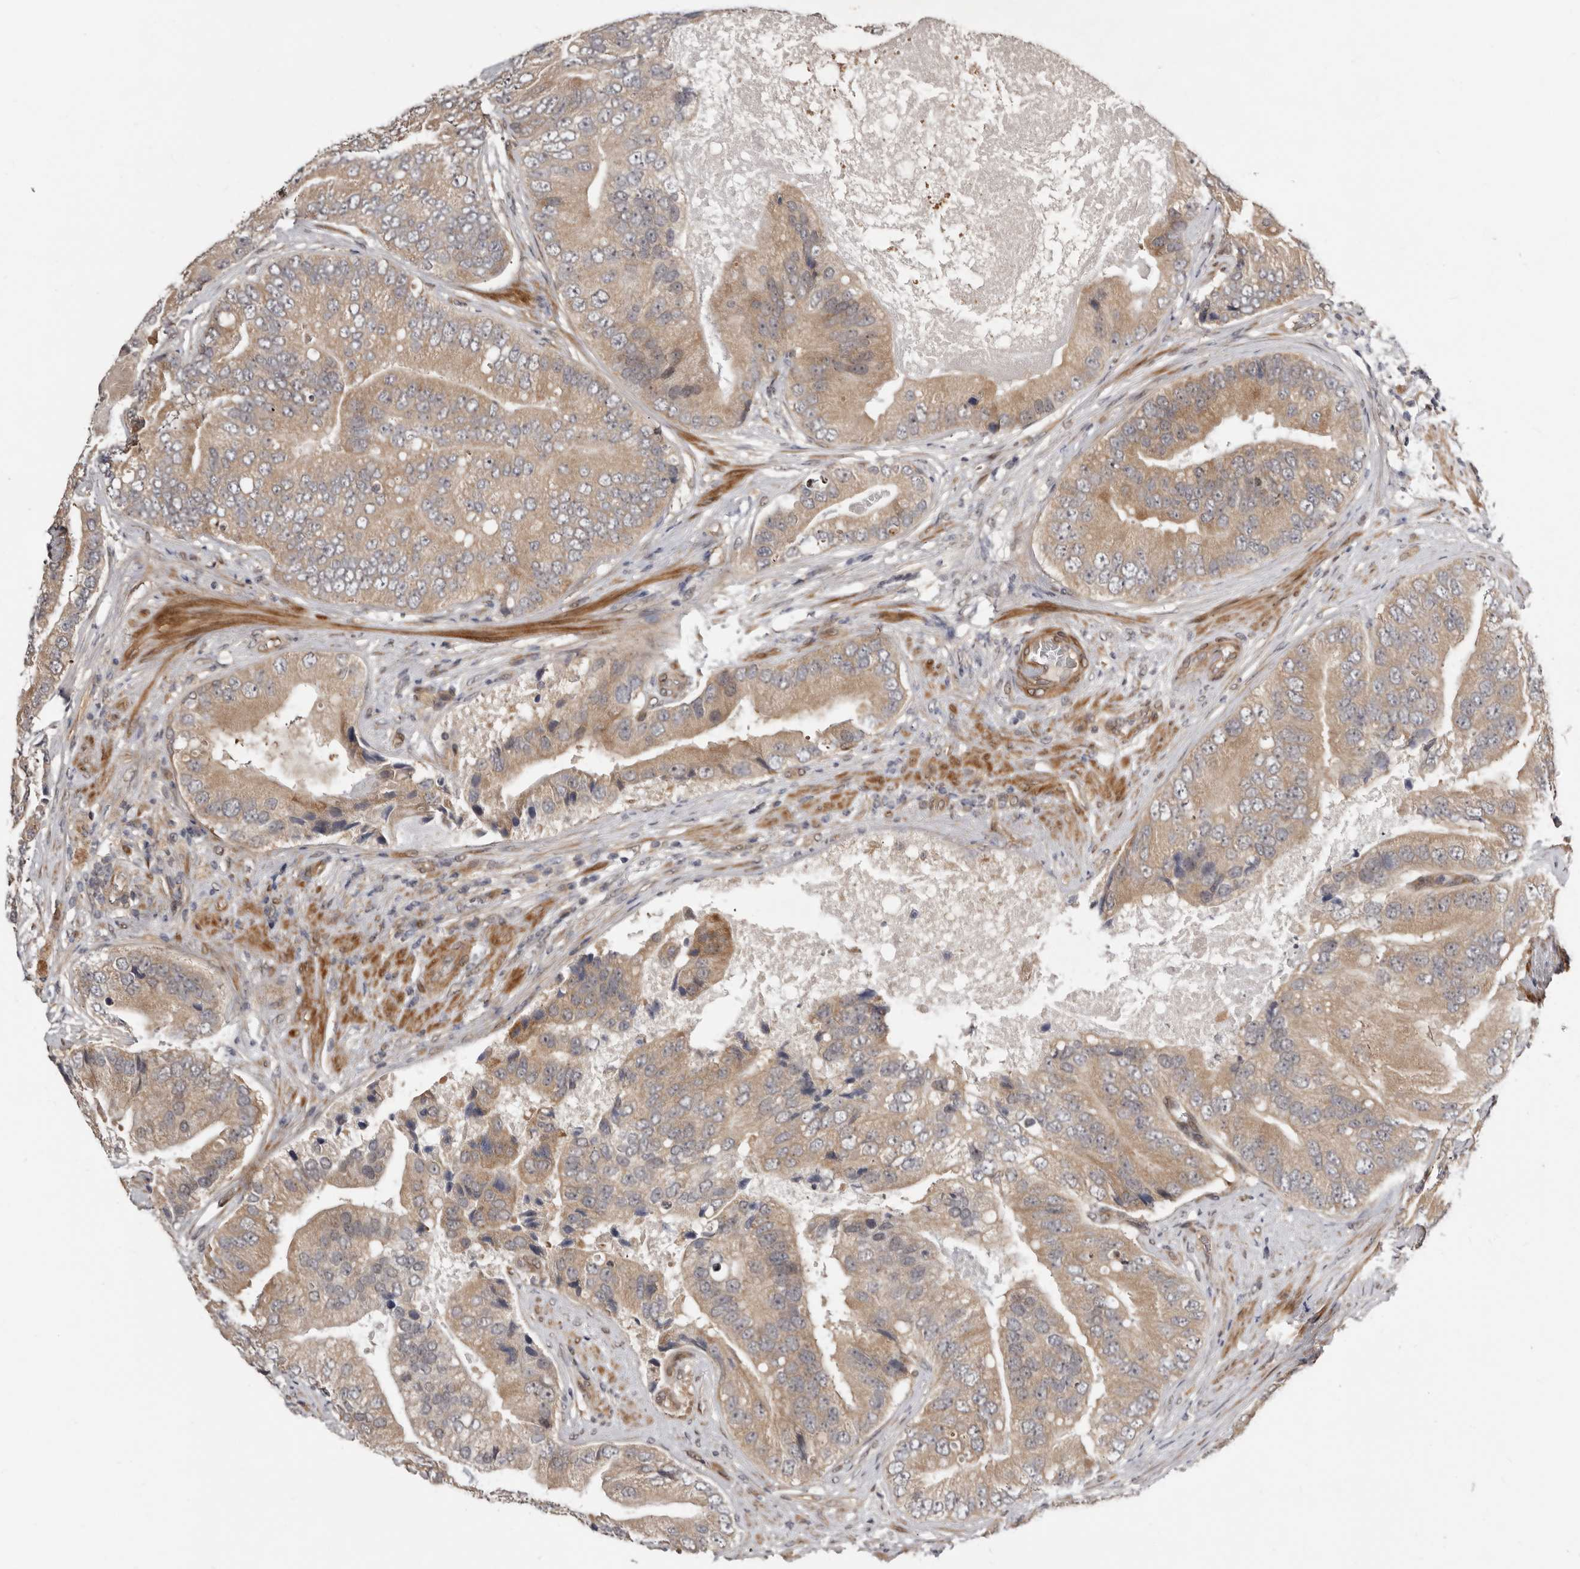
{"staining": {"intensity": "moderate", "quantity": ">75%", "location": "cytoplasmic/membranous"}, "tissue": "prostate cancer", "cell_type": "Tumor cells", "image_type": "cancer", "snomed": [{"axis": "morphology", "description": "Adenocarcinoma, High grade"}, {"axis": "topography", "description": "Prostate"}], "caption": "The micrograph reveals staining of prostate high-grade adenocarcinoma, revealing moderate cytoplasmic/membranous protein positivity (brown color) within tumor cells.", "gene": "SBDS", "patient": {"sex": "male", "age": 70}}